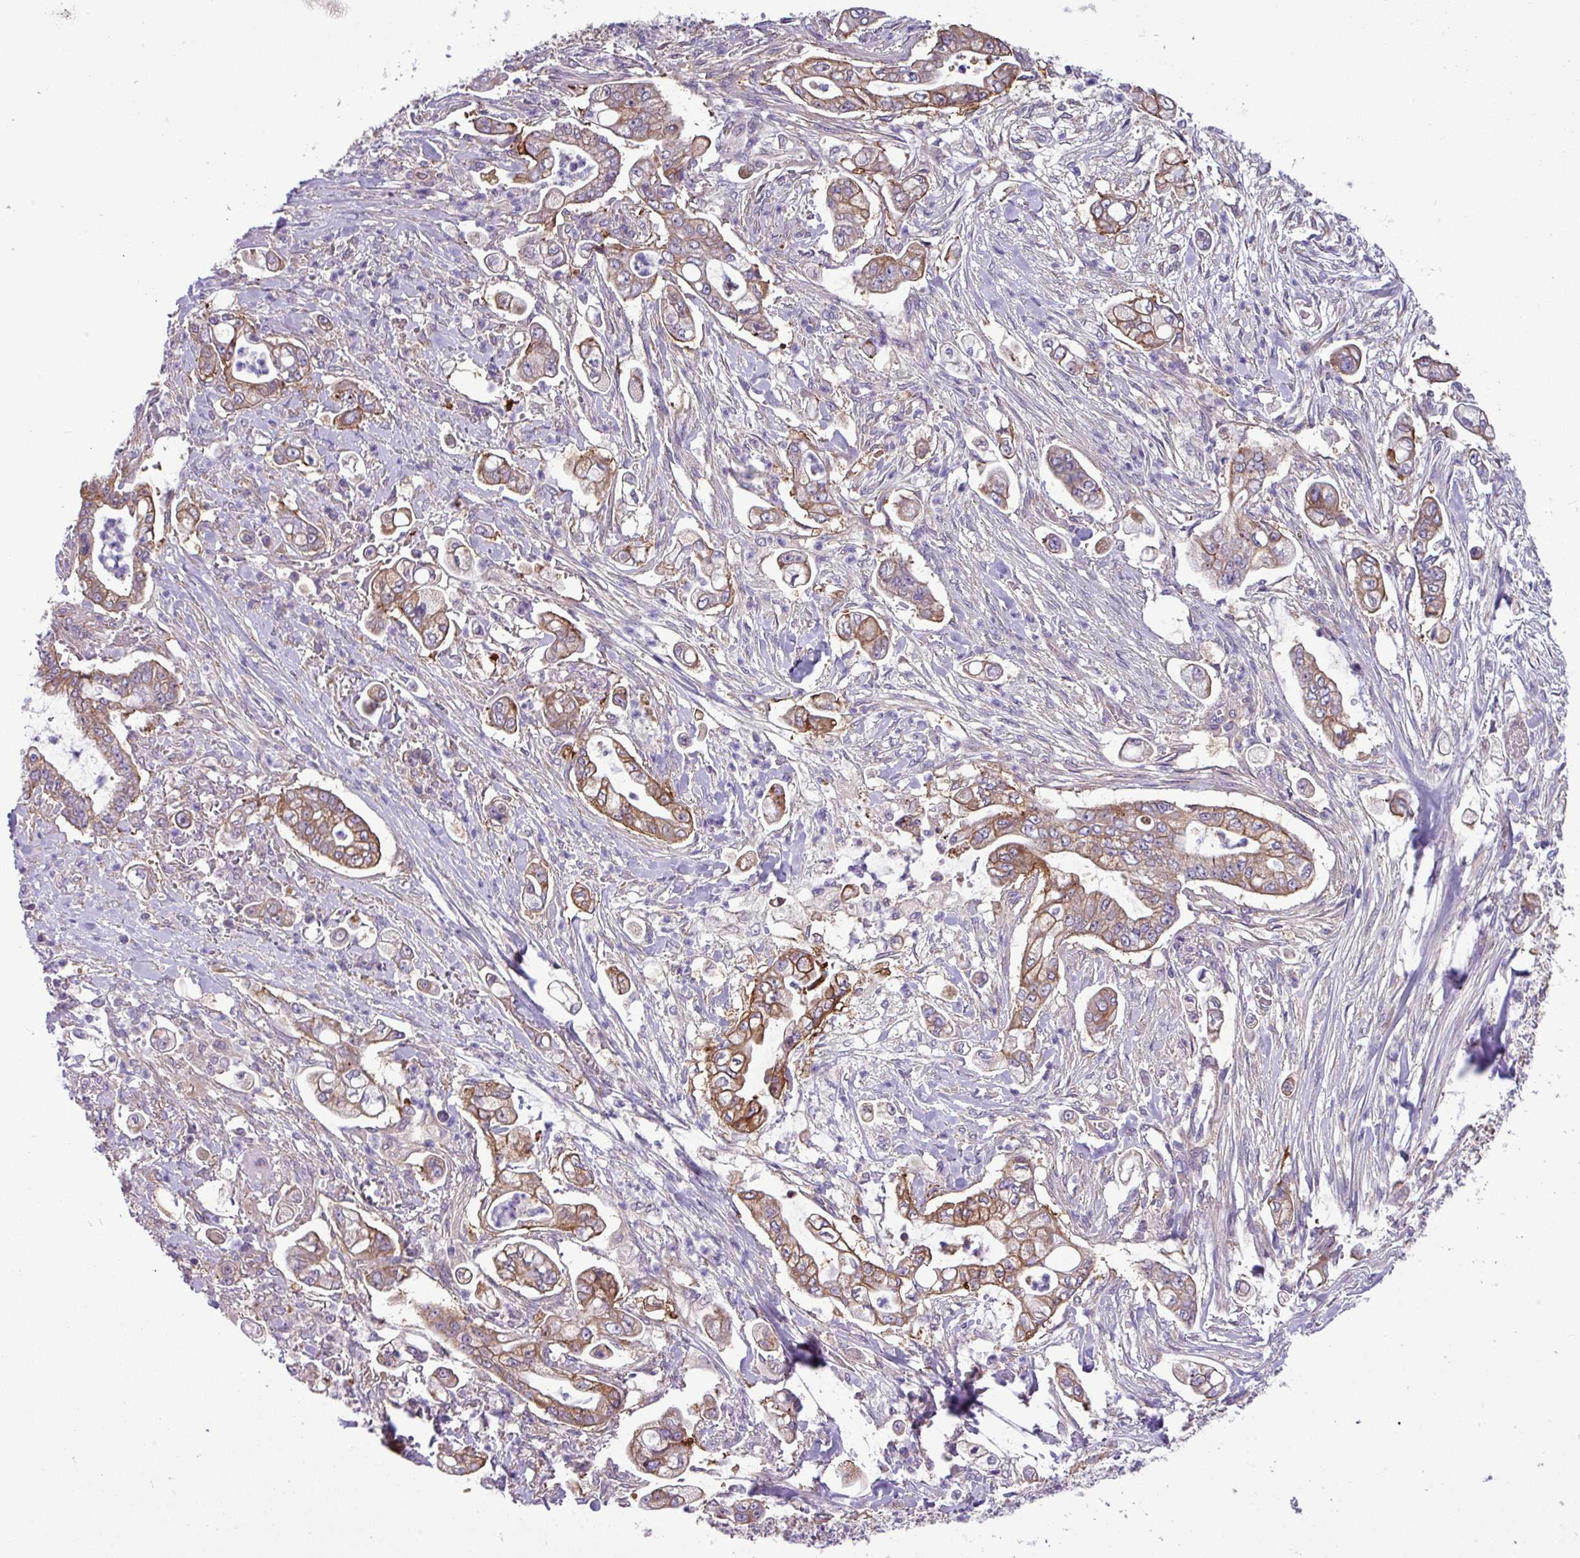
{"staining": {"intensity": "moderate", "quantity": ">75%", "location": "cytoplasmic/membranous"}, "tissue": "pancreatic cancer", "cell_type": "Tumor cells", "image_type": "cancer", "snomed": [{"axis": "morphology", "description": "Adenocarcinoma, NOS"}, {"axis": "topography", "description": "Pancreas"}], "caption": "A medium amount of moderate cytoplasmic/membranous positivity is present in approximately >75% of tumor cells in pancreatic cancer (adenocarcinoma) tissue.", "gene": "SLC23A2", "patient": {"sex": "female", "age": 69}}